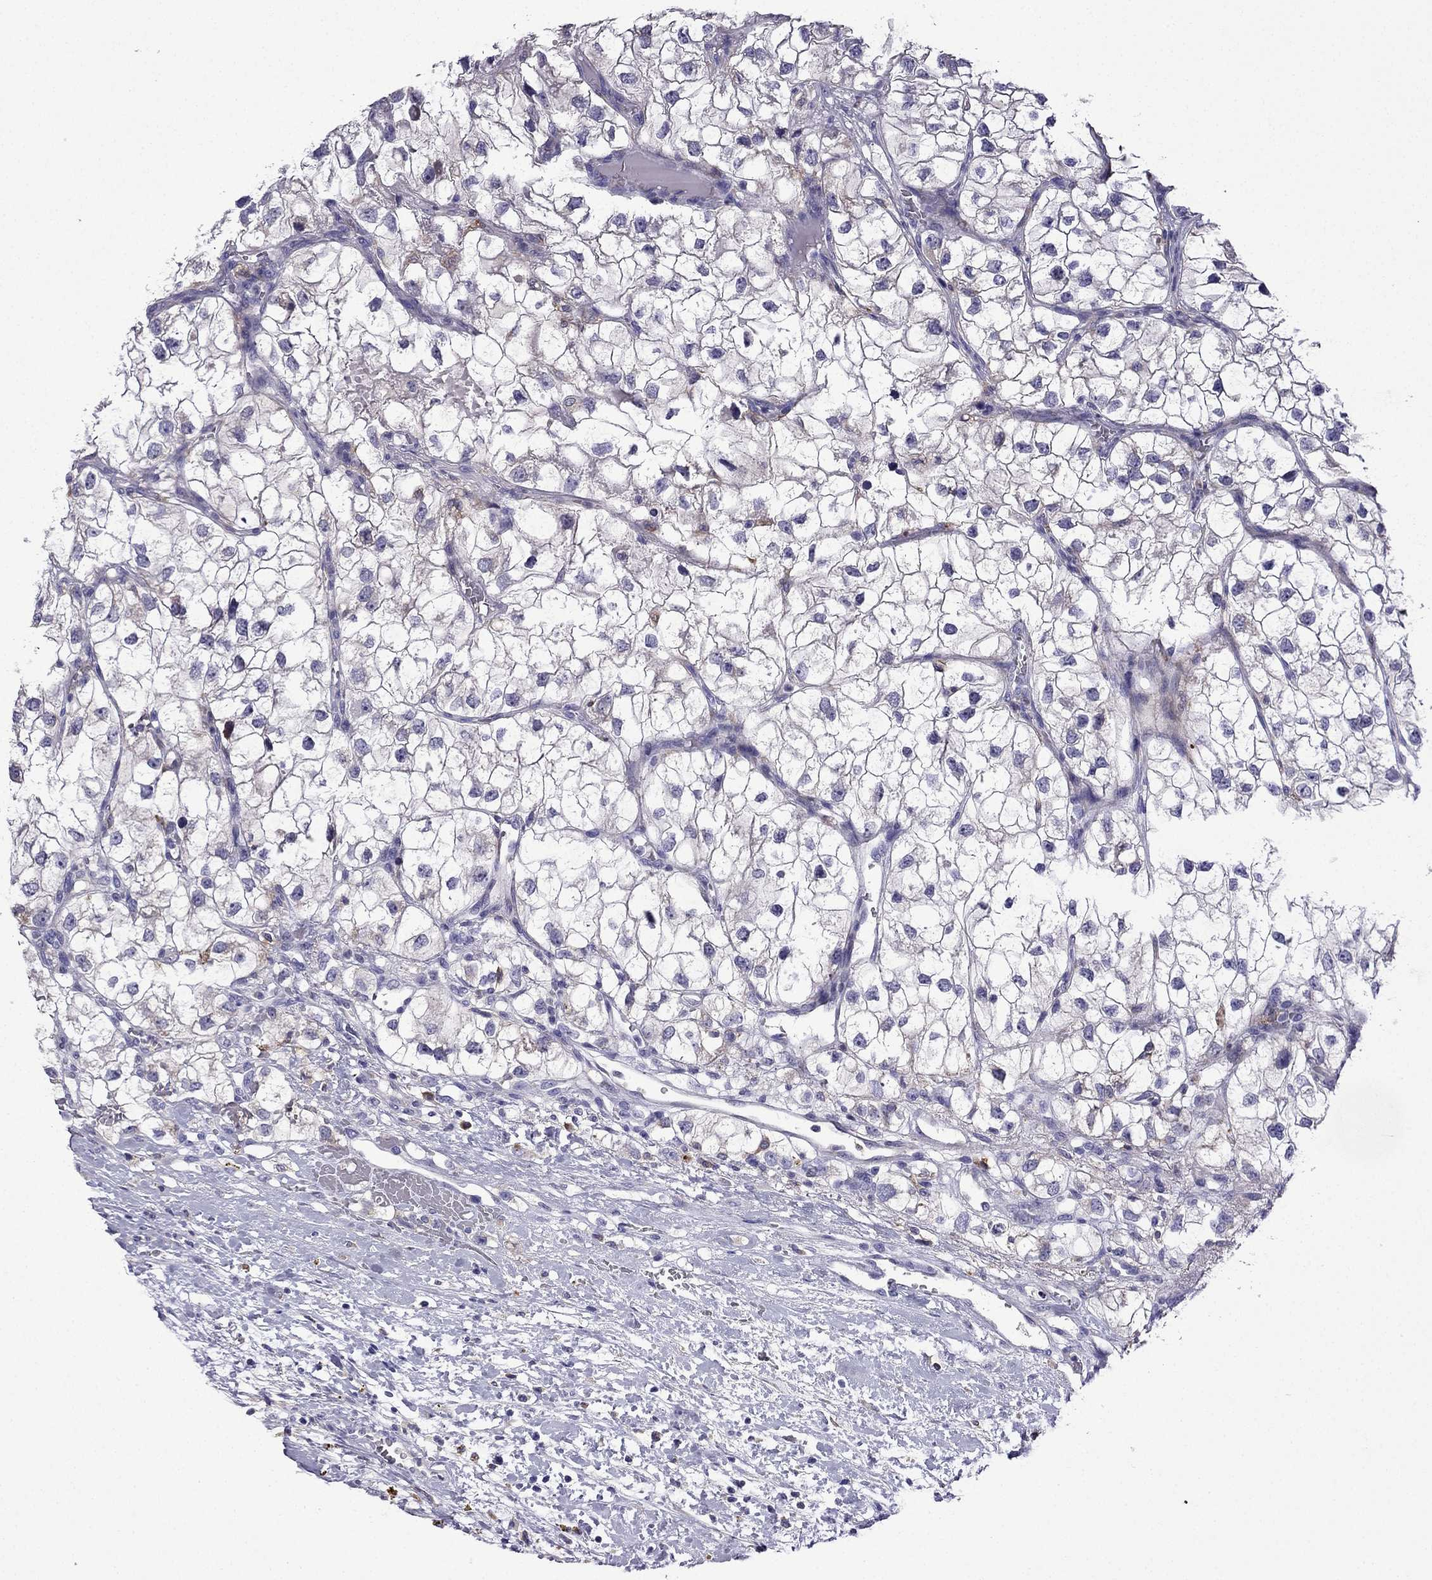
{"staining": {"intensity": "weak", "quantity": "25%-75%", "location": "cytoplasmic/membranous"}, "tissue": "renal cancer", "cell_type": "Tumor cells", "image_type": "cancer", "snomed": [{"axis": "morphology", "description": "Adenocarcinoma, NOS"}, {"axis": "topography", "description": "Kidney"}], "caption": "Protein staining displays weak cytoplasmic/membranous staining in approximately 25%-75% of tumor cells in renal cancer (adenocarcinoma). (Brightfield microscopy of DAB IHC at high magnification).", "gene": "TSSK4", "patient": {"sex": "male", "age": 59}}